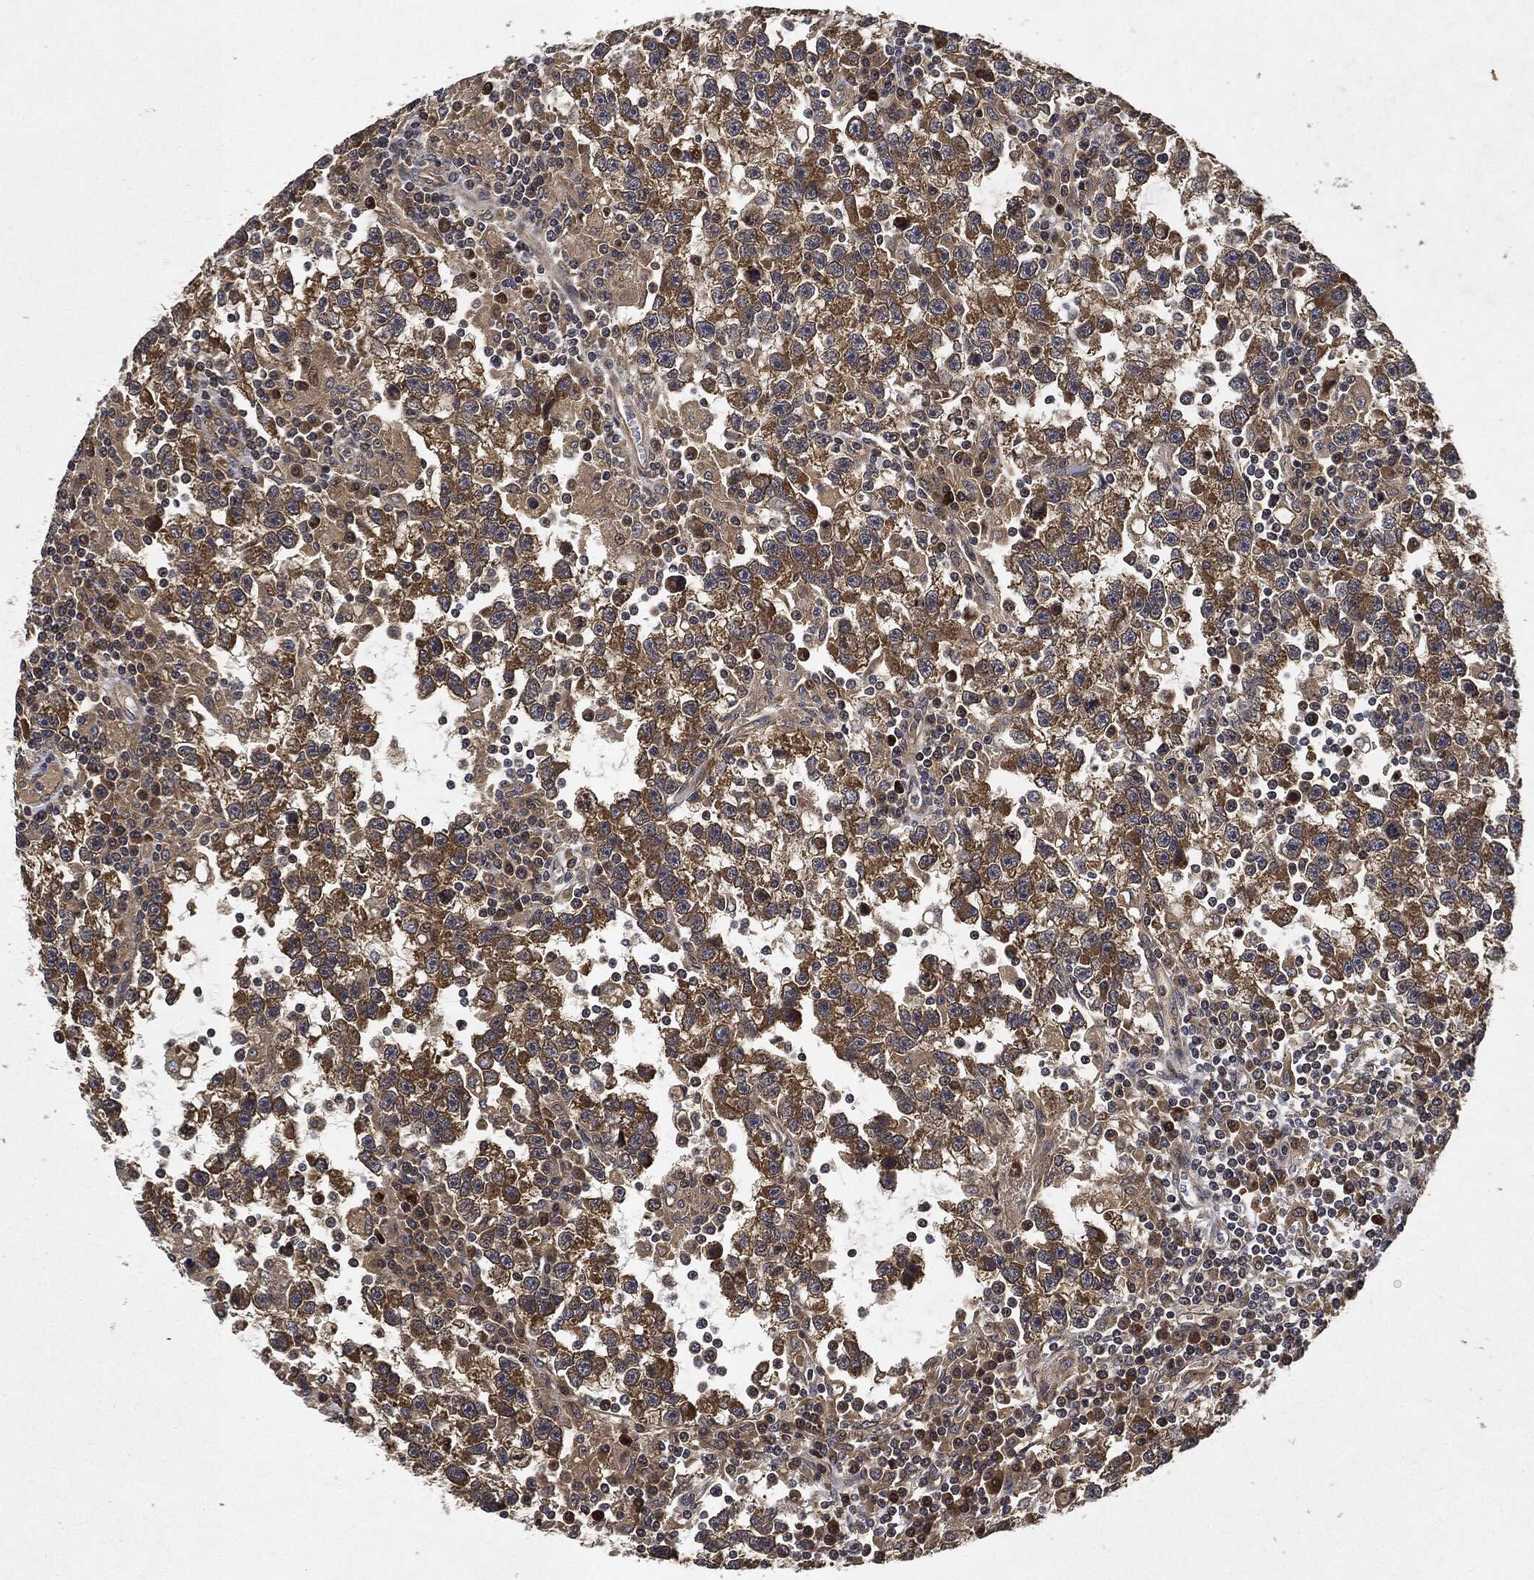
{"staining": {"intensity": "strong", "quantity": ">75%", "location": "cytoplasmic/membranous"}, "tissue": "testis cancer", "cell_type": "Tumor cells", "image_type": "cancer", "snomed": [{"axis": "morphology", "description": "Seminoma, NOS"}, {"axis": "topography", "description": "Testis"}], "caption": "Immunohistochemical staining of human testis seminoma shows strong cytoplasmic/membranous protein positivity in about >75% of tumor cells.", "gene": "MLST8", "patient": {"sex": "male", "age": 47}}